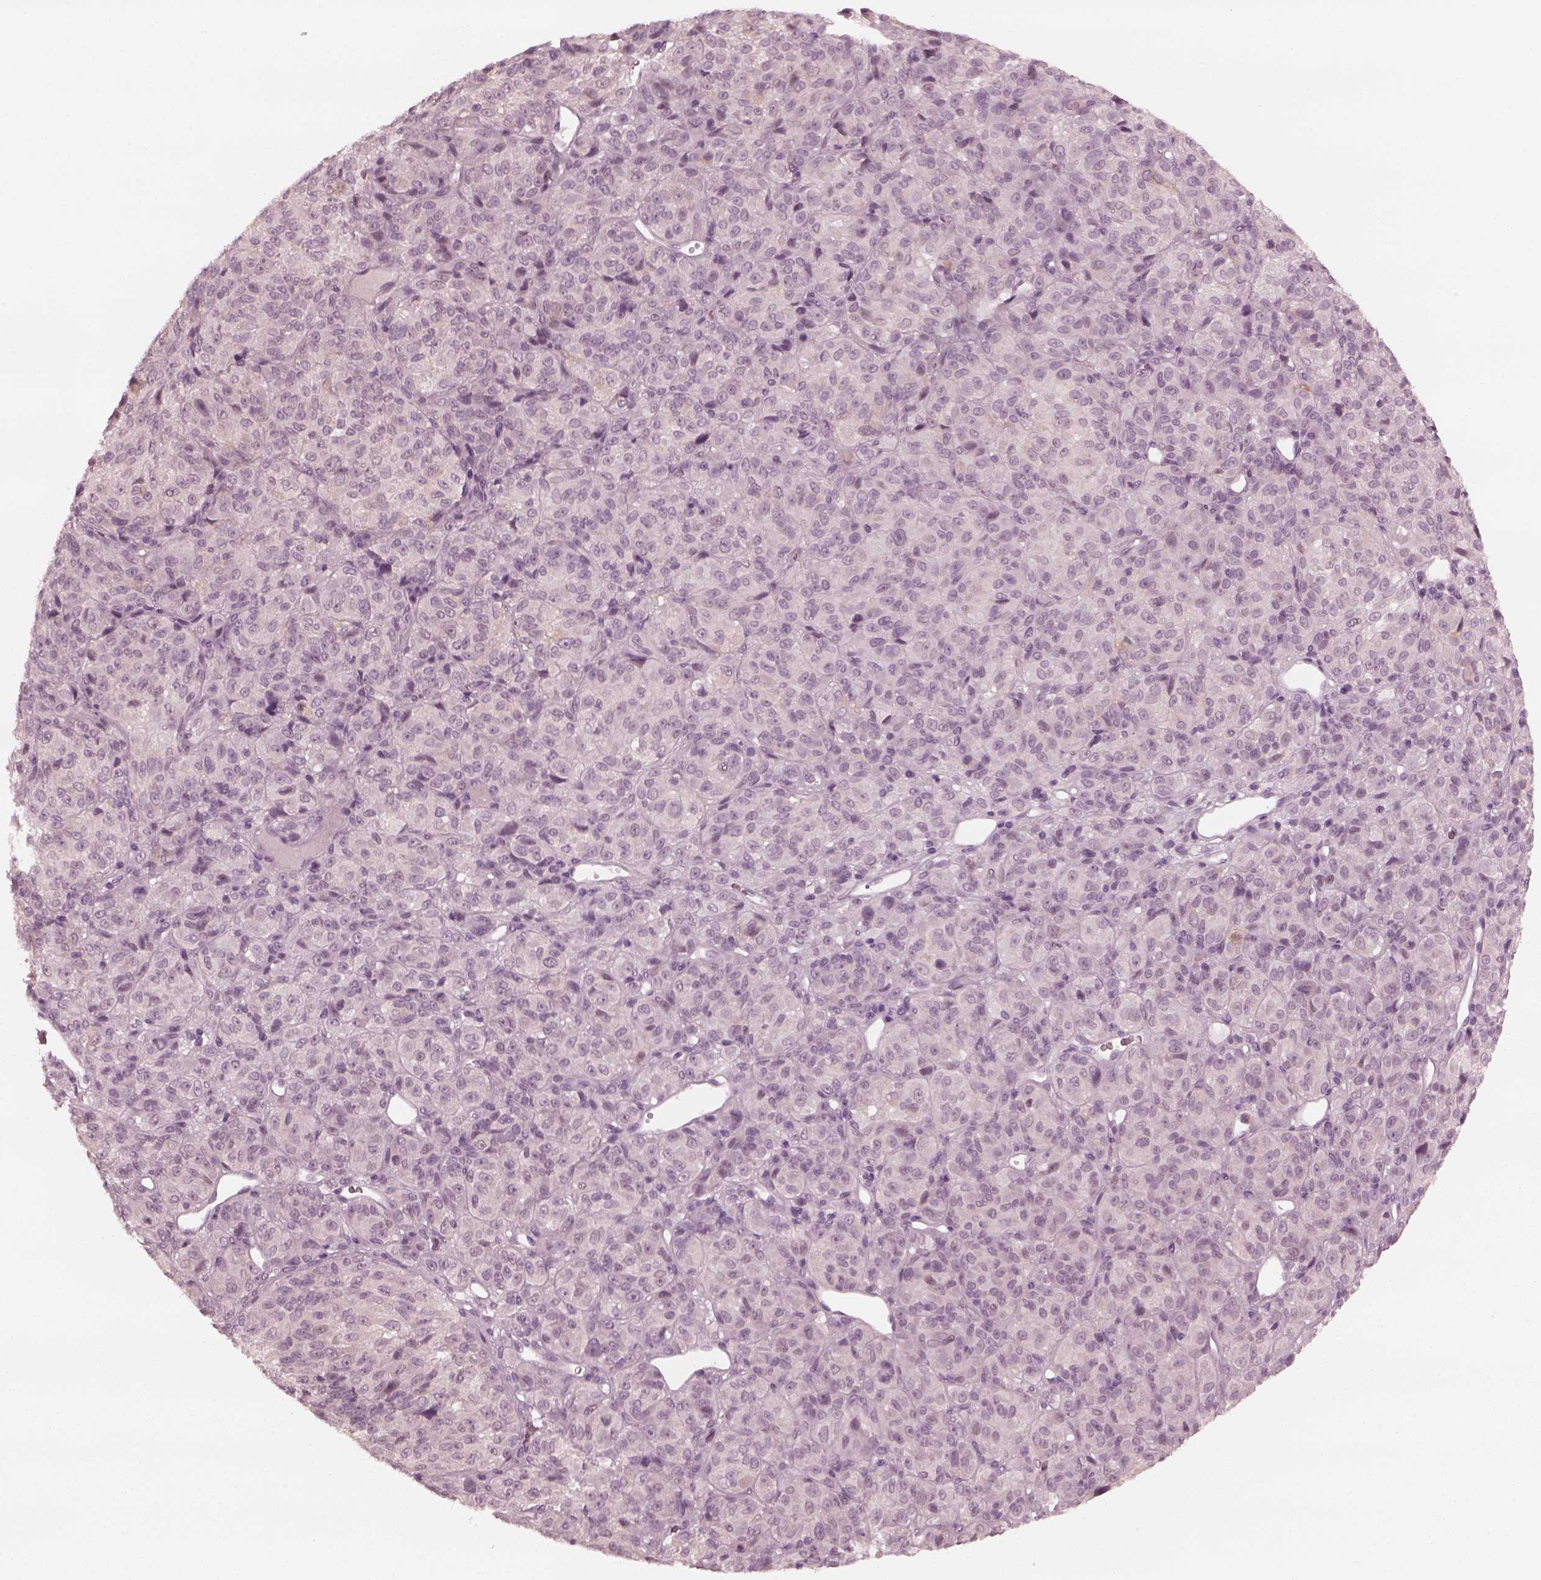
{"staining": {"intensity": "negative", "quantity": "none", "location": "none"}, "tissue": "melanoma", "cell_type": "Tumor cells", "image_type": "cancer", "snomed": [{"axis": "morphology", "description": "Malignant melanoma, Metastatic site"}, {"axis": "topography", "description": "Brain"}], "caption": "A high-resolution micrograph shows immunohistochemistry (IHC) staining of melanoma, which demonstrates no significant expression in tumor cells.", "gene": "CCDC170", "patient": {"sex": "female", "age": 56}}